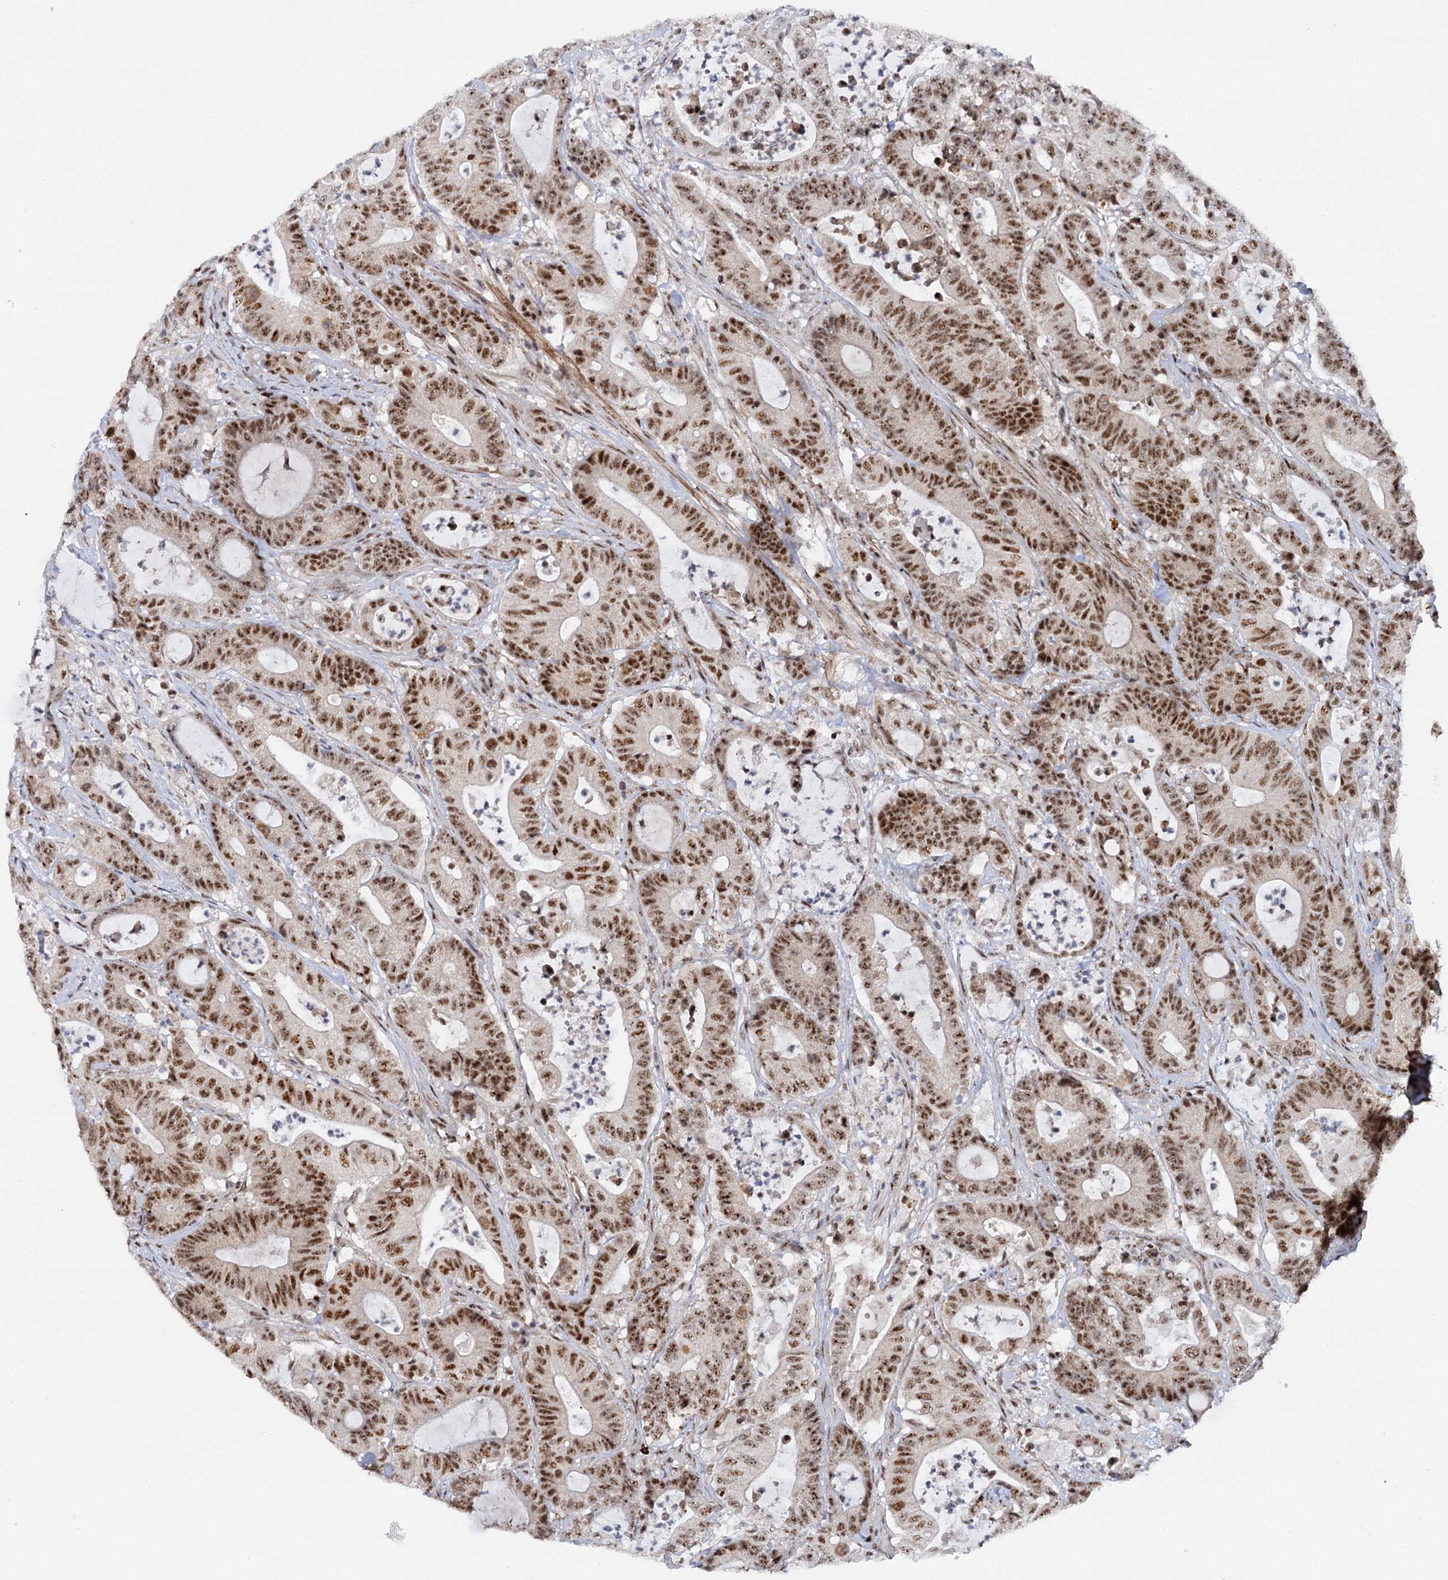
{"staining": {"intensity": "strong", "quantity": ">75%", "location": "nuclear"}, "tissue": "colorectal cancer", "cell_type": "Tumor cells", "image_type": "cancer", "snomed": [{"axis": "morphology", "description": "Adenocarcinoma, NOS"}, {"axis": "topography", "description": "Colon"}], "caption": "A high-resolution micrograph shows immunohistochemistry (IHC) staining of adenocarcinoma (colorectal), which demonstrates strong nuclear positivity in approximately >75% of tumor cells.", "gene": "BUD13", "patient": {"sex": "female", "age": 84}}